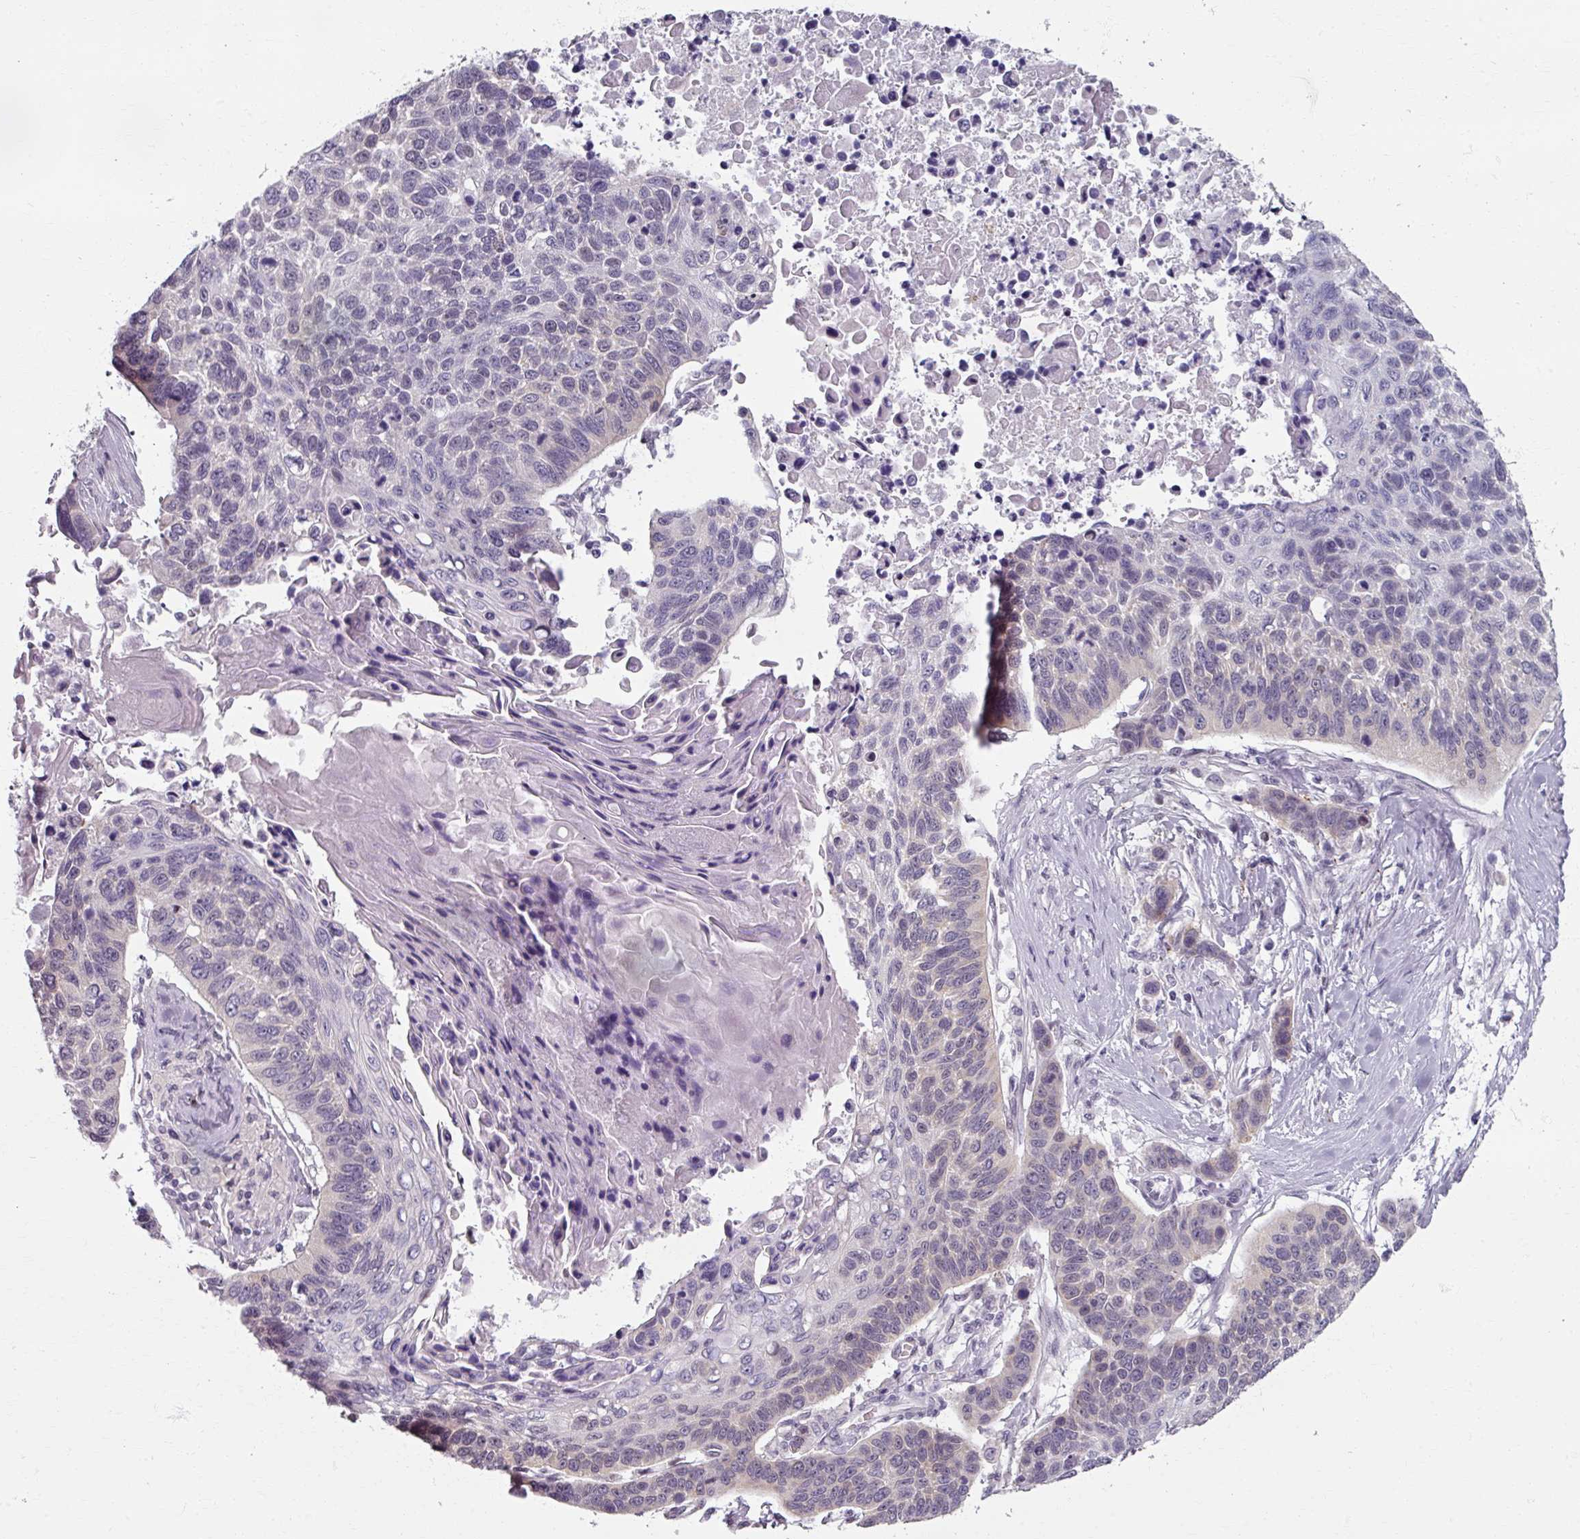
{"staining": {"intensity": "negative", "quantity": "none", "location": "none"}, "tissue": "lung cancer", "cell_type": "Tumor cells", "image_type": "cancer", "snomed": [{"axis": "morphology", "description": "Squamous cell carcinoma, NOS"}, {"axis": "topography", "description": "Lung"}], "caption": "Lung squamous cell carcinoma stained for a protein using IHC shows no staining tumor cells.", "gene": "RIPOR3", "patient": {"sex": "male", "age": 62}}